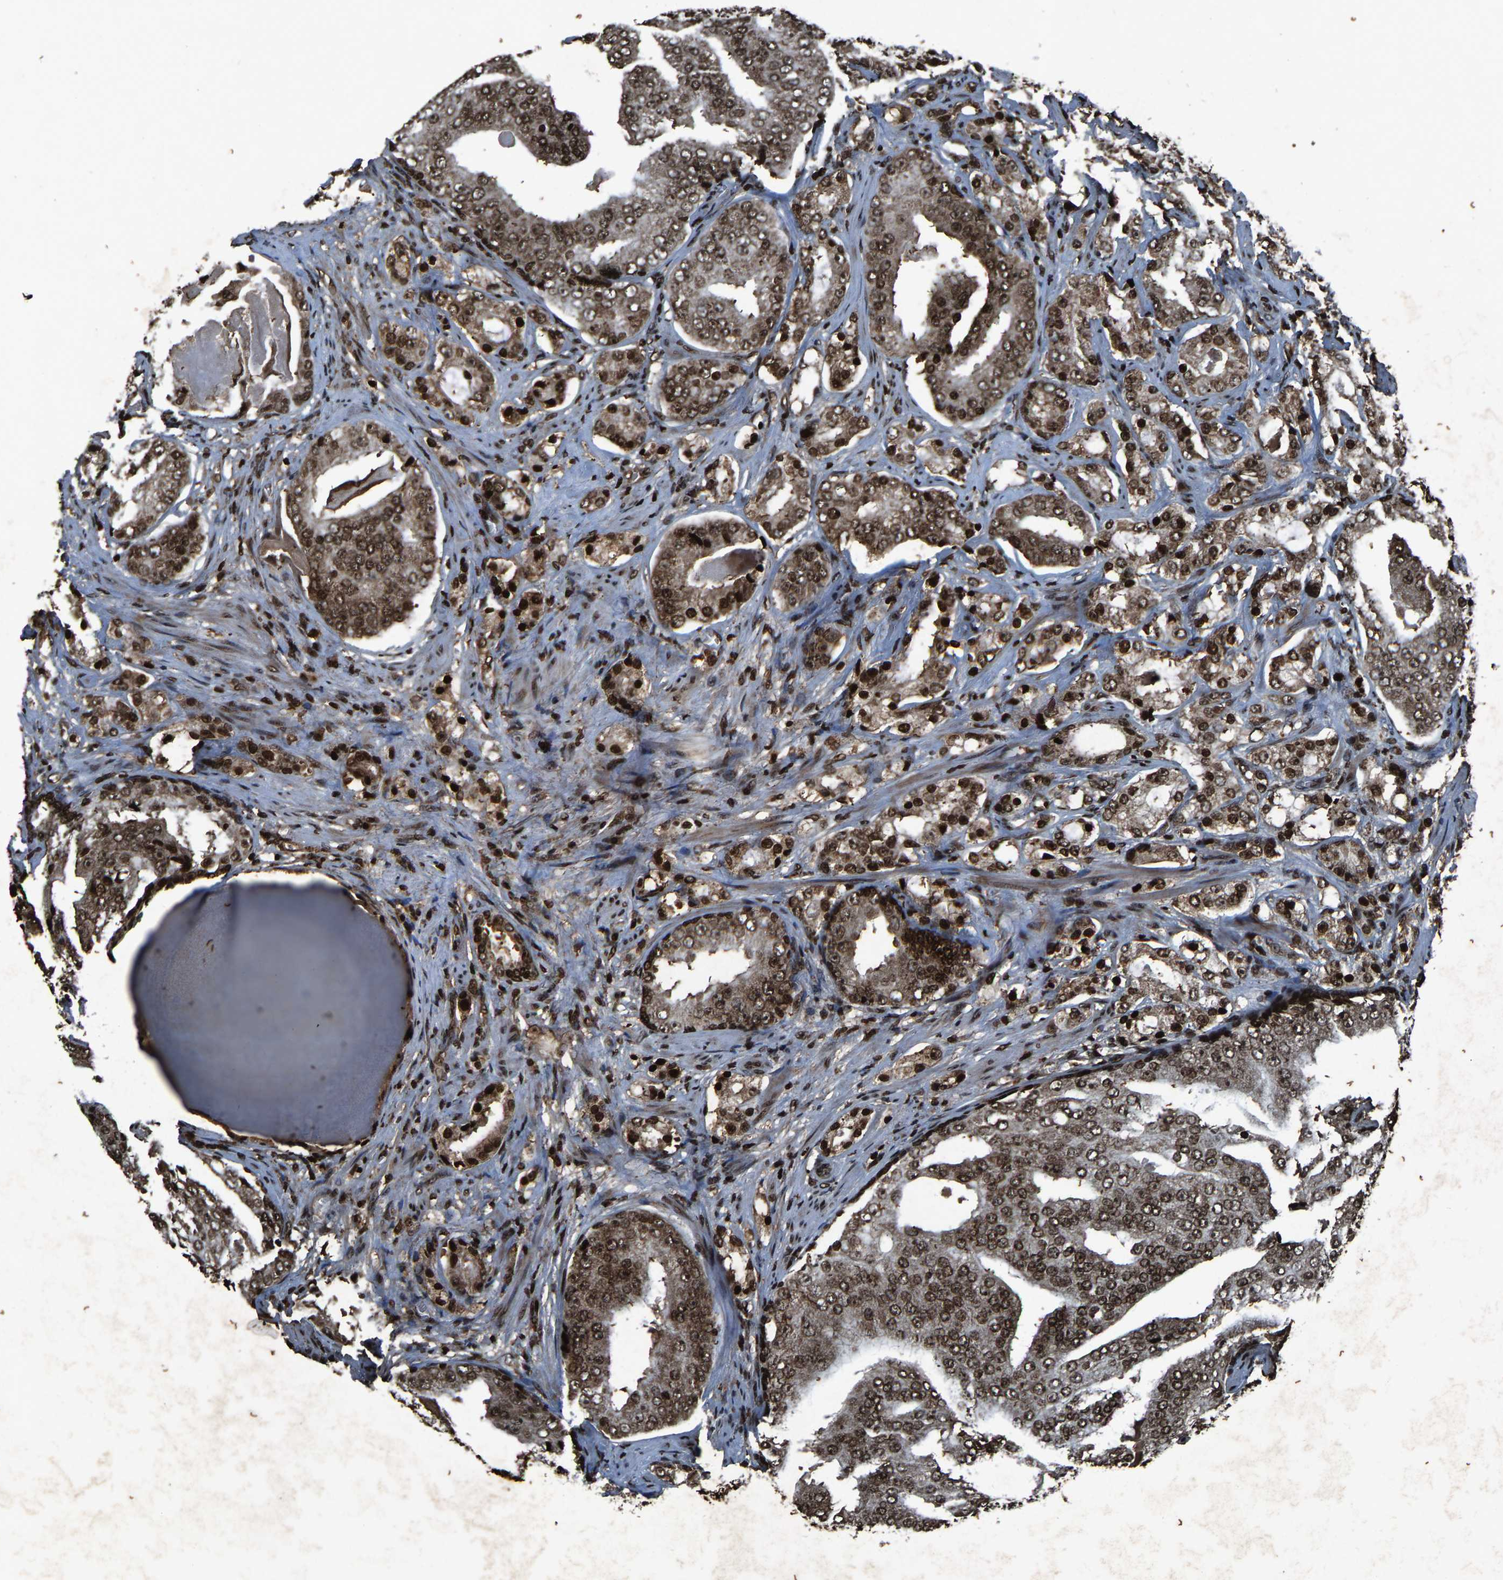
{"staining": {"intensity": "strong", "quantity": ">75%", "location": "nuclear"}, "tissue": "prostate cancer", "cell_type": "Tumor cells", "image_type": "cancer", "snomed": [{"axis": "morphology", "description": "Adenocarcinoma, High grade"}, {"axis": "topography", "description": "Prostate"}], "caption": "Prostate high-grade adenocarcinoma stained for a protein exhibits strong nuclear positivity in tumor cells.", "gene": "H4C1", "patient": {"sex": "male", "age": 68}}